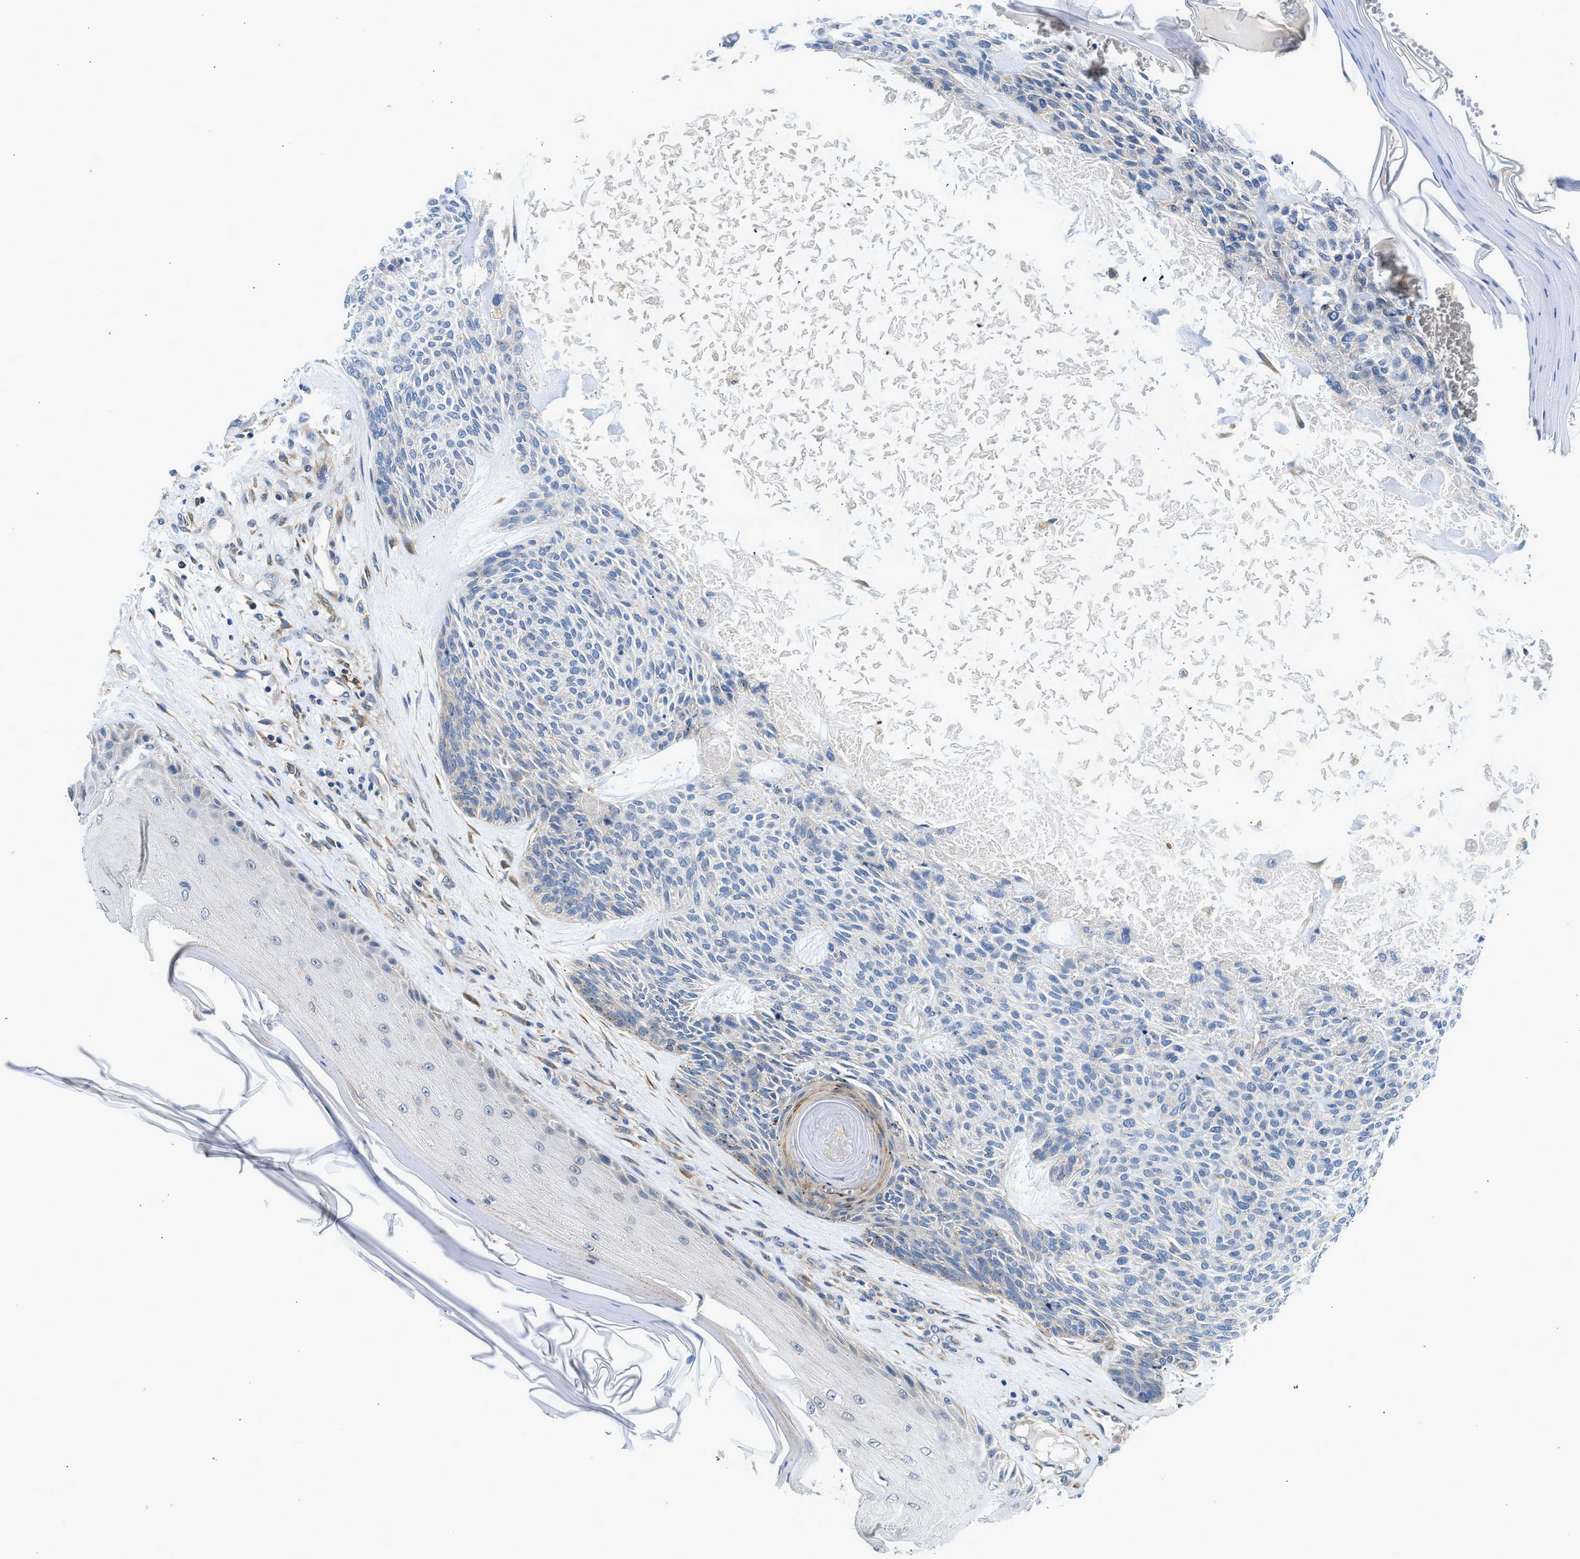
{"staining": {"intensity": "weak", "quantity": "<25%", "location": "cytoplasmic/membranous"}, "tissue": "skin cancer", "cell_type": "Tumor cells", "image_type": "cancer", "snomed": [{"axis": "morphology", "description": "Basal cell carcinoma"}, {"axis": "topography", "description": "Skin"}], "caption": "An immunohistochemistry photomicrograph of skin cancer (basal cell carcinoma) is shown. There is no staining in tumor cells of skin cancer (basal cell carcinoma).", "gene": "LPIN2", "patient": {"sex": "male", "age": 55}}